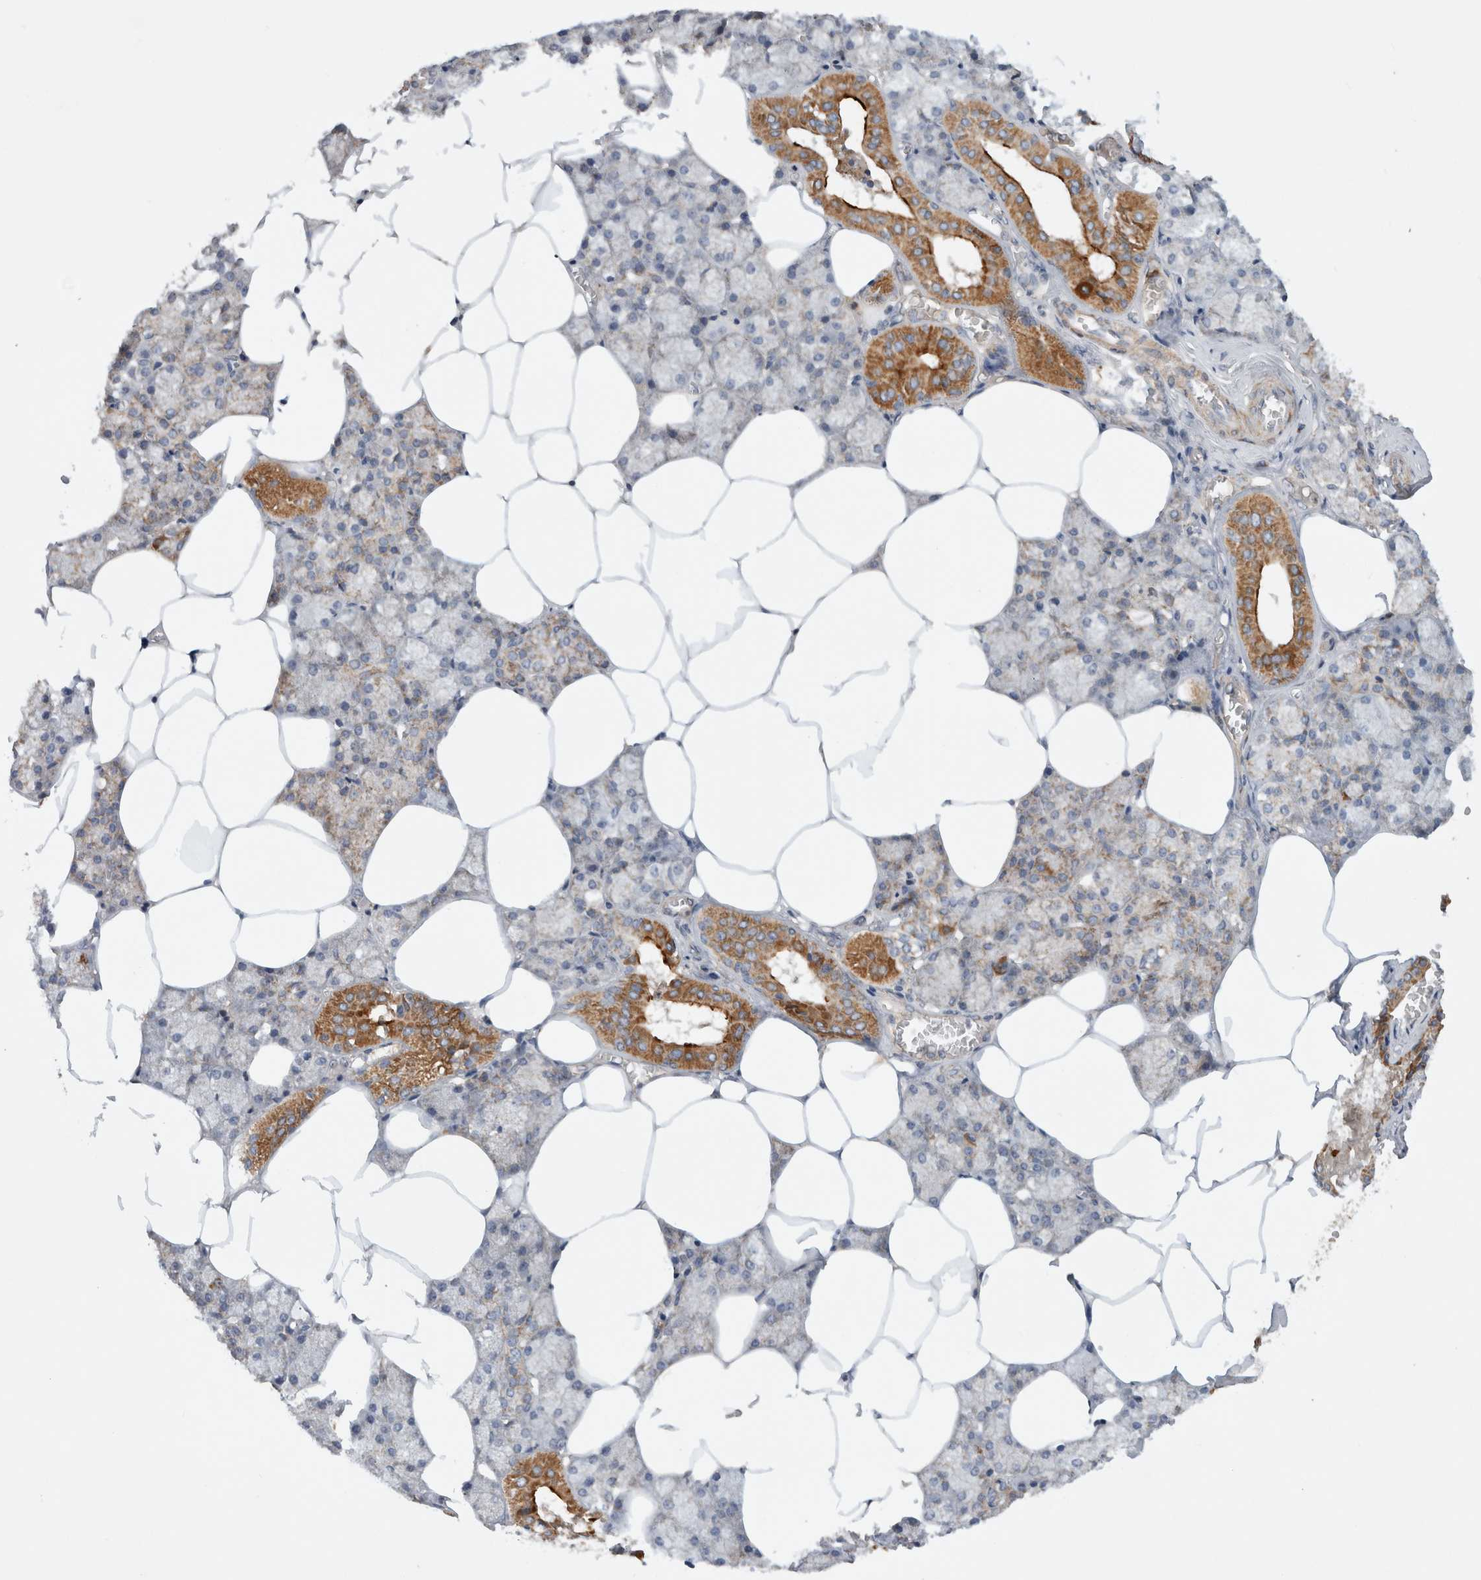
{"staining": {"intensity": "strong", "quantity": "<25%", "location": "cytoplasmic/membranous"}, "tissue": "salivary gland", "cell_type": "Glandular cells", "image_type": "normal", "snomed": [{"axis": "morphology", "description": "Normal tissue, NOS"}, {"axis": "topography", "description": "Salivary gland"}], "caption": "Protein expression analysis of benign human salivary gland reveals strong cytoplasmic/membranous positivity in approximately <25% of glandular cells.", "gene": "MRPS28", "patient": {"sex": "male", "age": 62}}